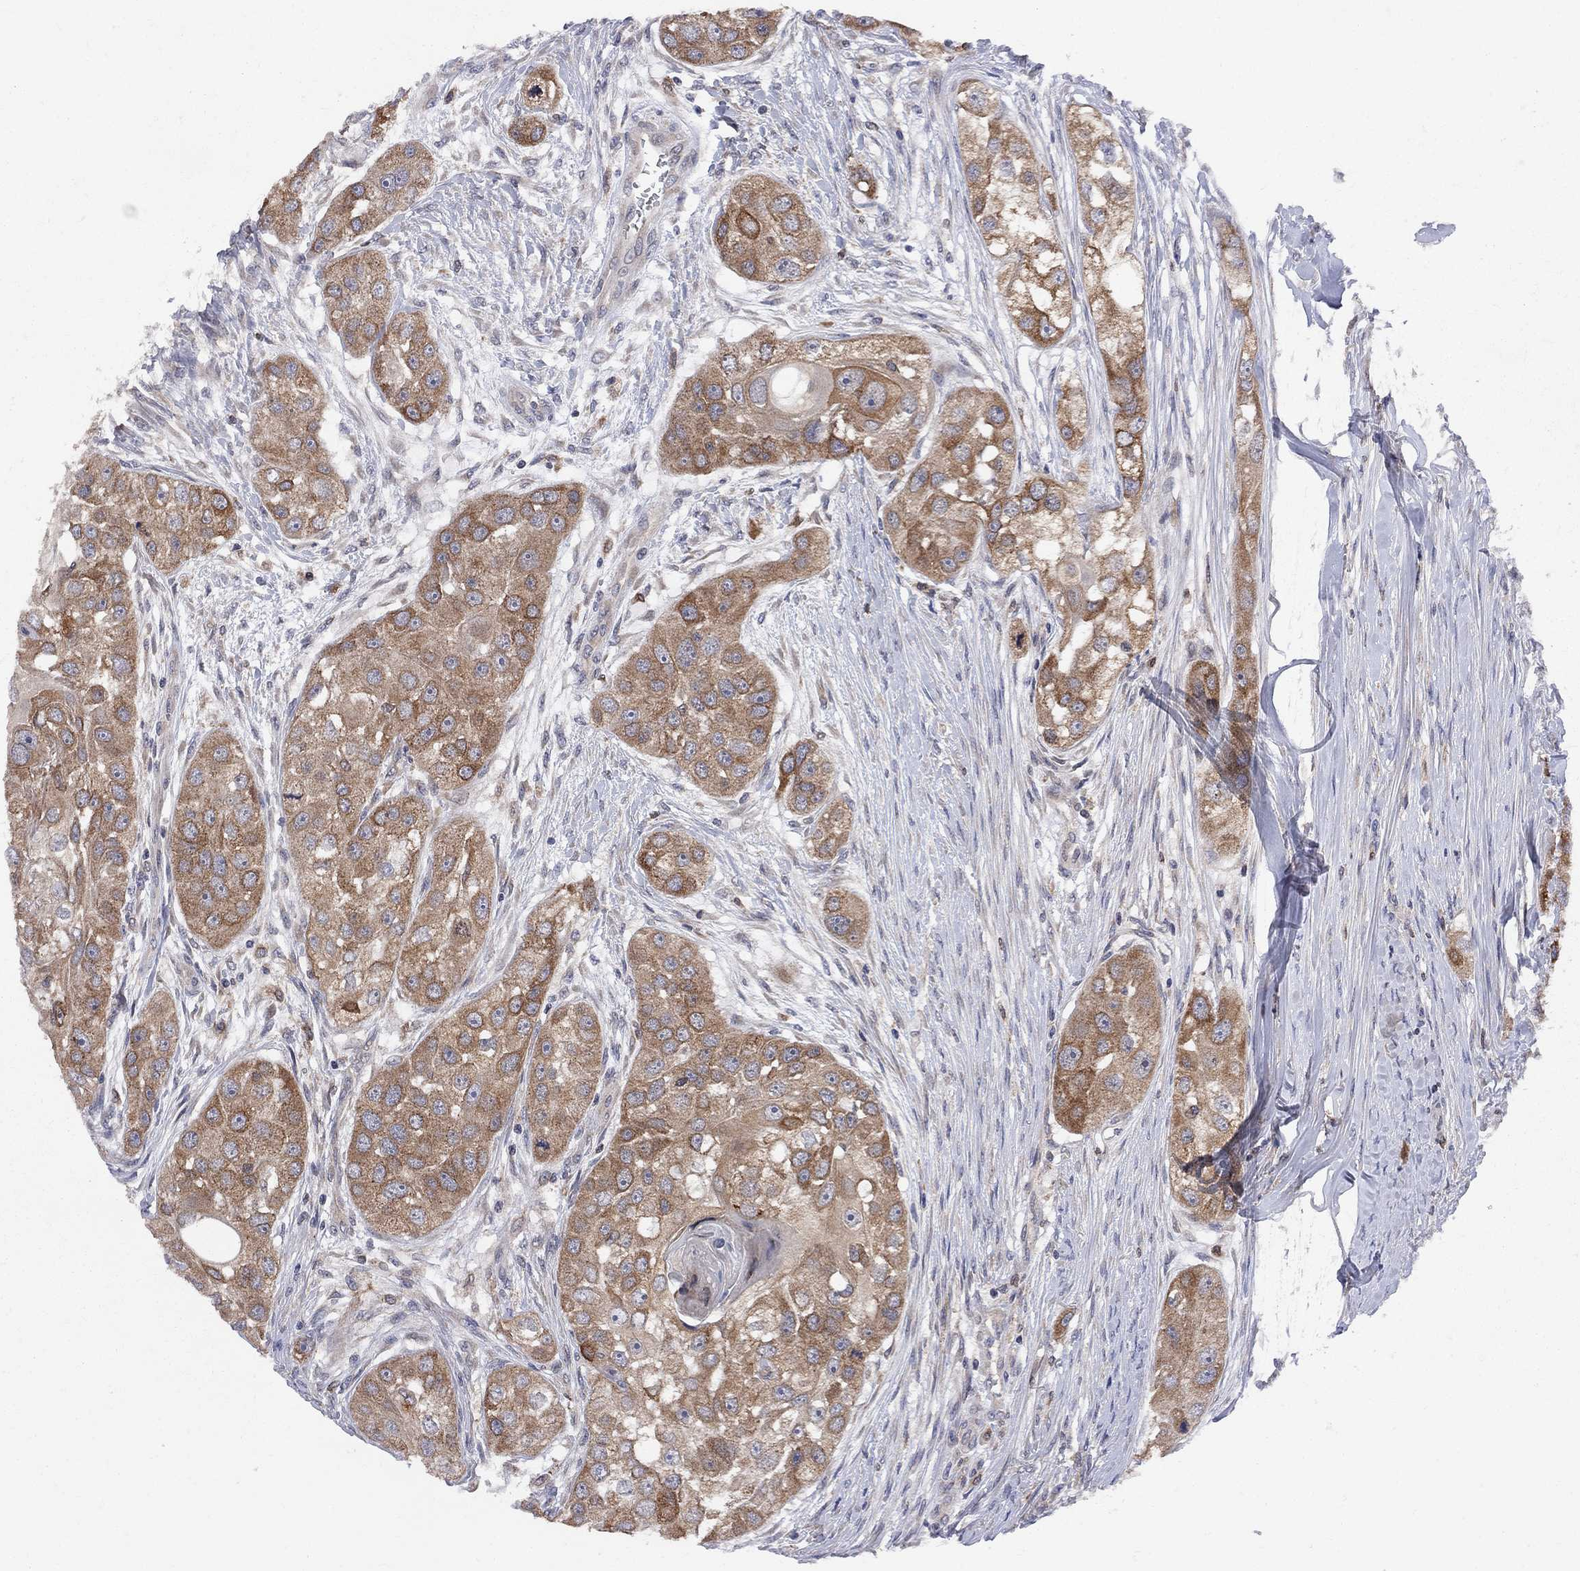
{"staining": {"intensity": "moderate", "quantity": ">75%", "location": "cytoplasmic/membranous"}, "tissue": "head and neck cancer", "cell_type": "Tumor cells", "image_type": "cancer", "snomed": [{"axis": "morphology", "description": "Normal tissue, NOS"}, {"axis": "morphology", "description": "Squamous cell carcinoma, NOS"}, {"axis": "topography", "description": "Skeletal muscle"}, {"axis": "topography", "description": "Head-Neck"}], "caption": "Immunohistochemical staining of human squamous cell carcinoma (head and neck) demonstrates medium levels of moderate cytoplasmic/membranous staining in approximately >75% of tumor cells.", "gene": "CNOT11", "patient": {"sex": "male", "age": 51}}